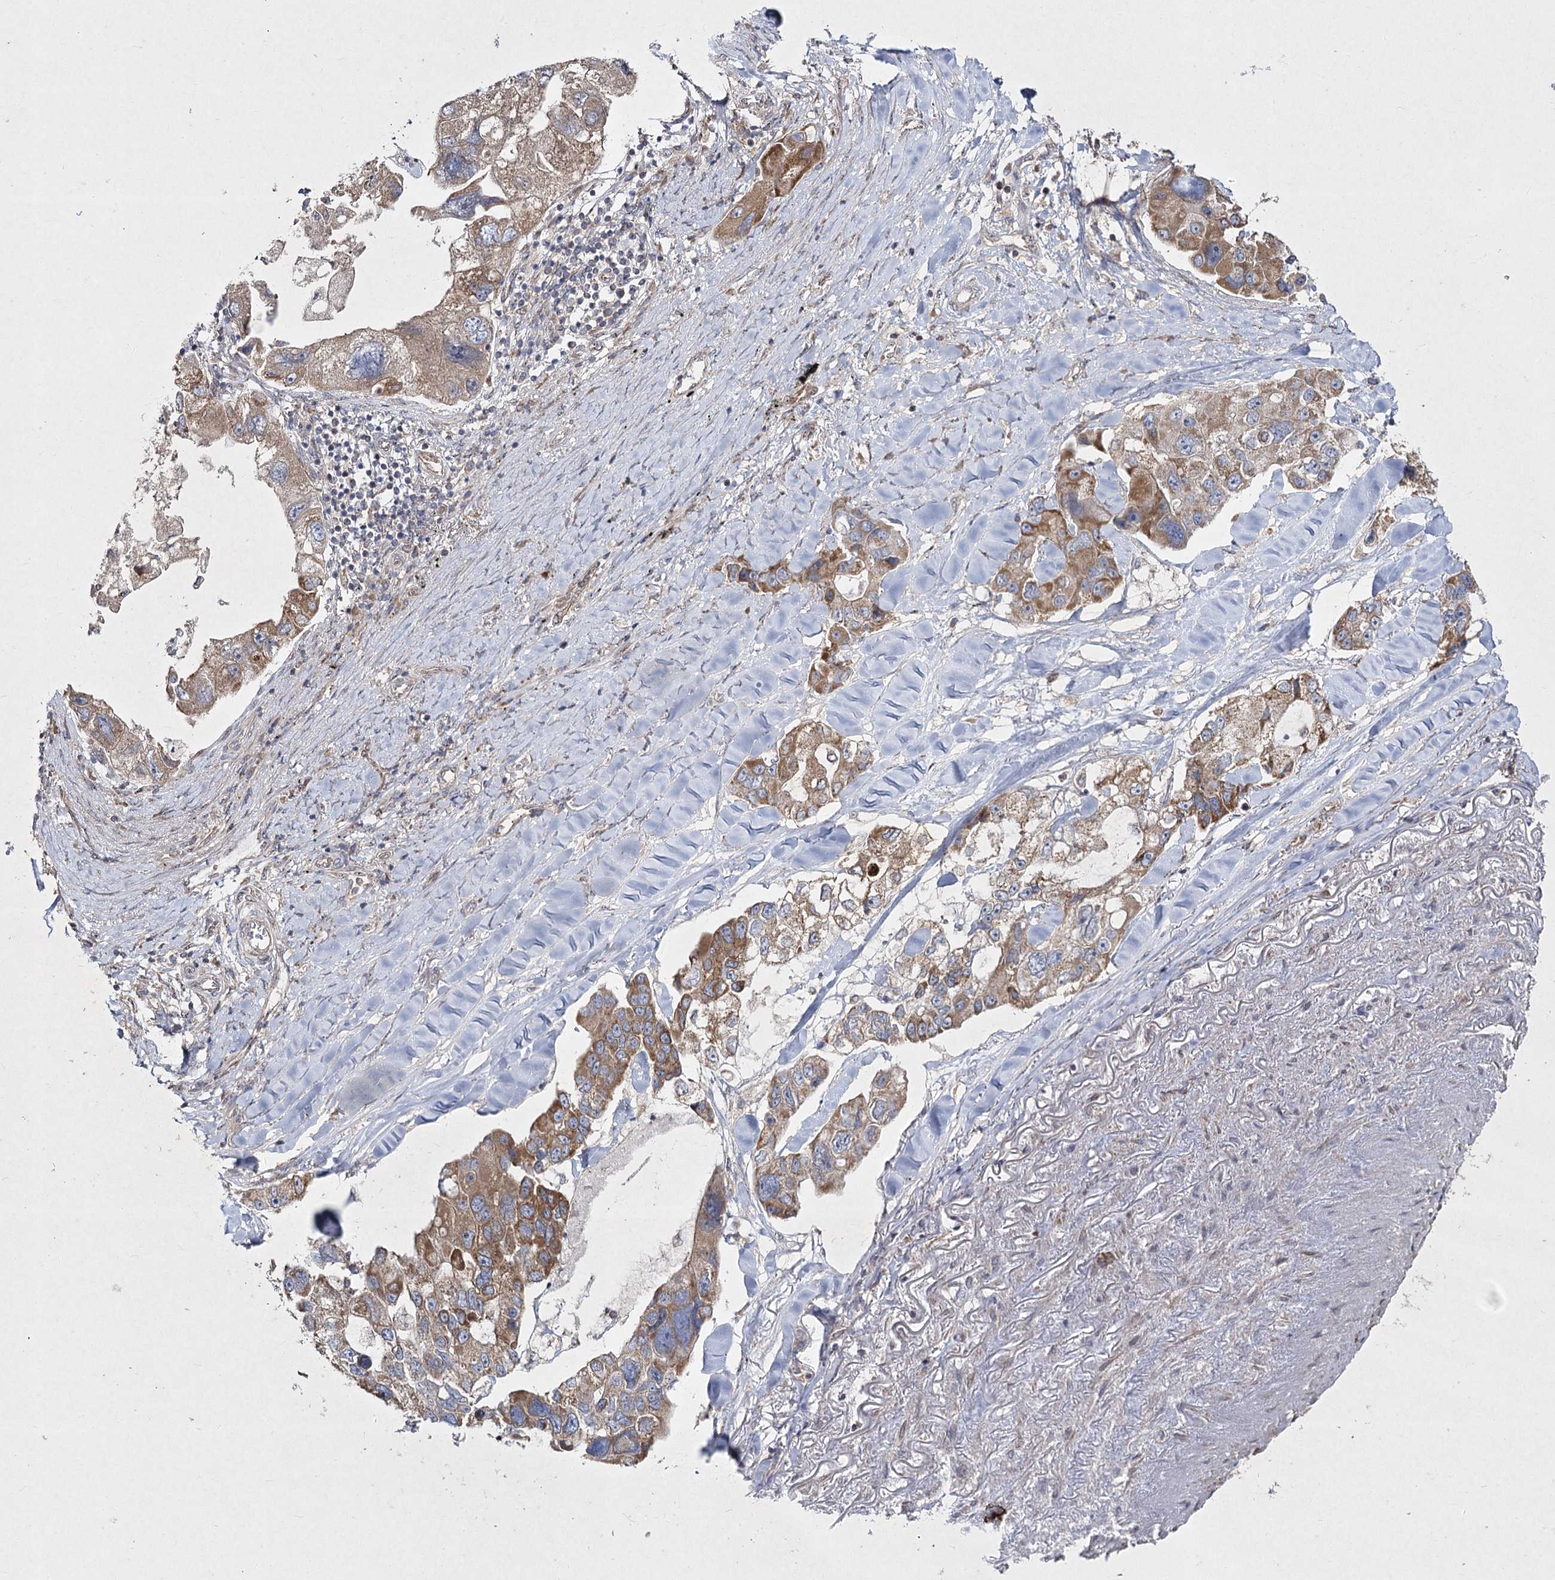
{"staining": {"intensity": "moderate", "quantity": ">75%", "location": "cytoplasmic/membranous"}, "tissue": "lung cancer", "cell_type": "Tumor cells", "image_type": "cancer", "snomed": [{"axis": "morphology", "description": "Adenocarcinoma, NOS"}, {"axis": "topography", "description": "Lung"}], "caption": "The photomicrograph shows immunohistochemical staining of adenocarcinoma (lung). There is moderate cytoplasmic/membranous positivity is identified in approximately >75% of tumor cells. (DAB IHC with brightfield microscopy, high magnification).", "gene": "SH3TC1", "patient": {"sex": "female", "age": 54}}